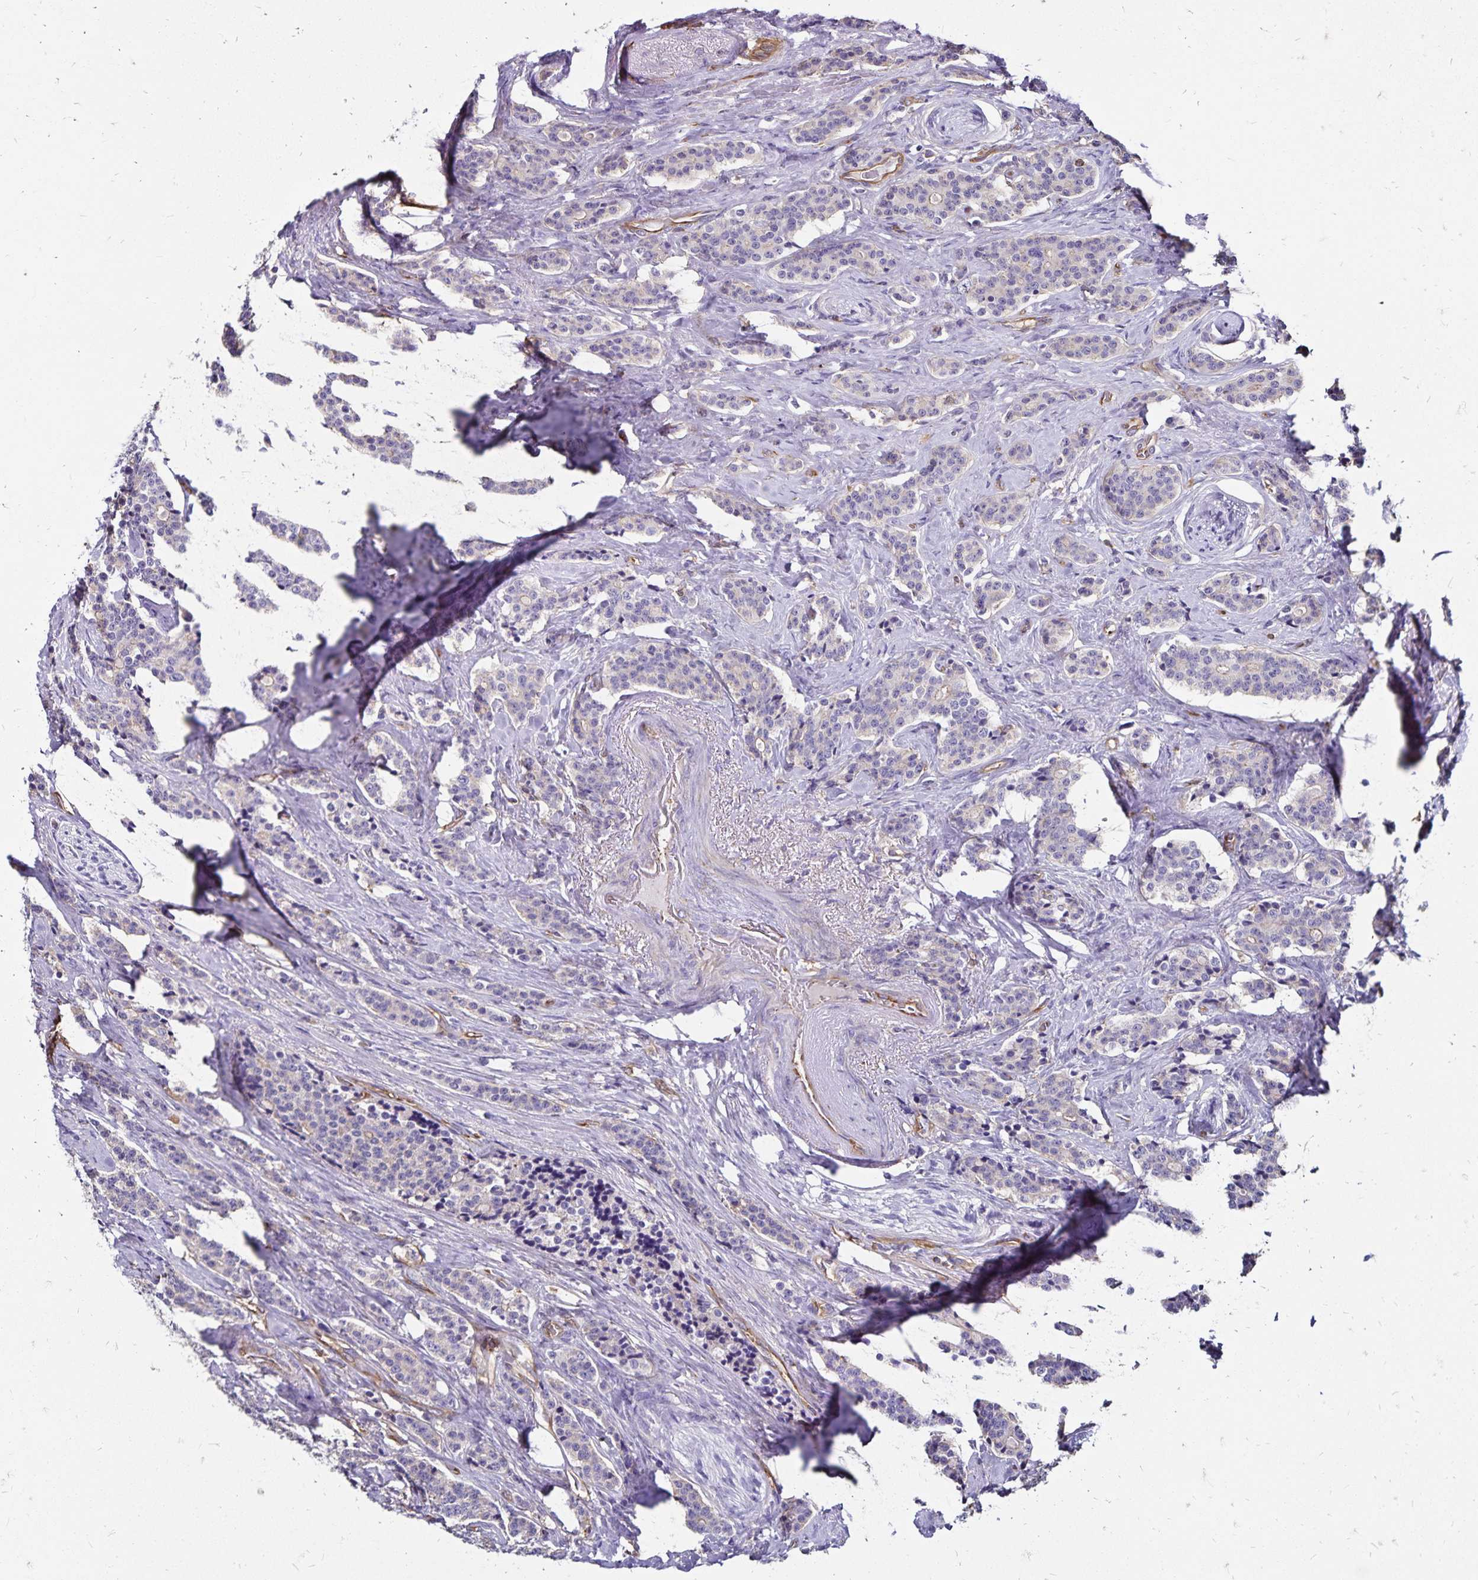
{"staining": {"intensity": "negative", "quantity": "none", "location": "none"}, "tissue": "carcinoid", "cell_type": "Tumor cells", "image_type": "cancer", "snomed": [{"axis": "morphology", "description": "Carcinoid, malignant, NOS"}, {"axis": "topography", "description": "Small intestine"}], "caption": "DAB immunohistochemical staining of human carcinoid demonstrates no significant positivity in tumor cells. (DAB IHC, high magnification).", "gene": "RPRML", "patient": {"sex": "female", "age": 73}}